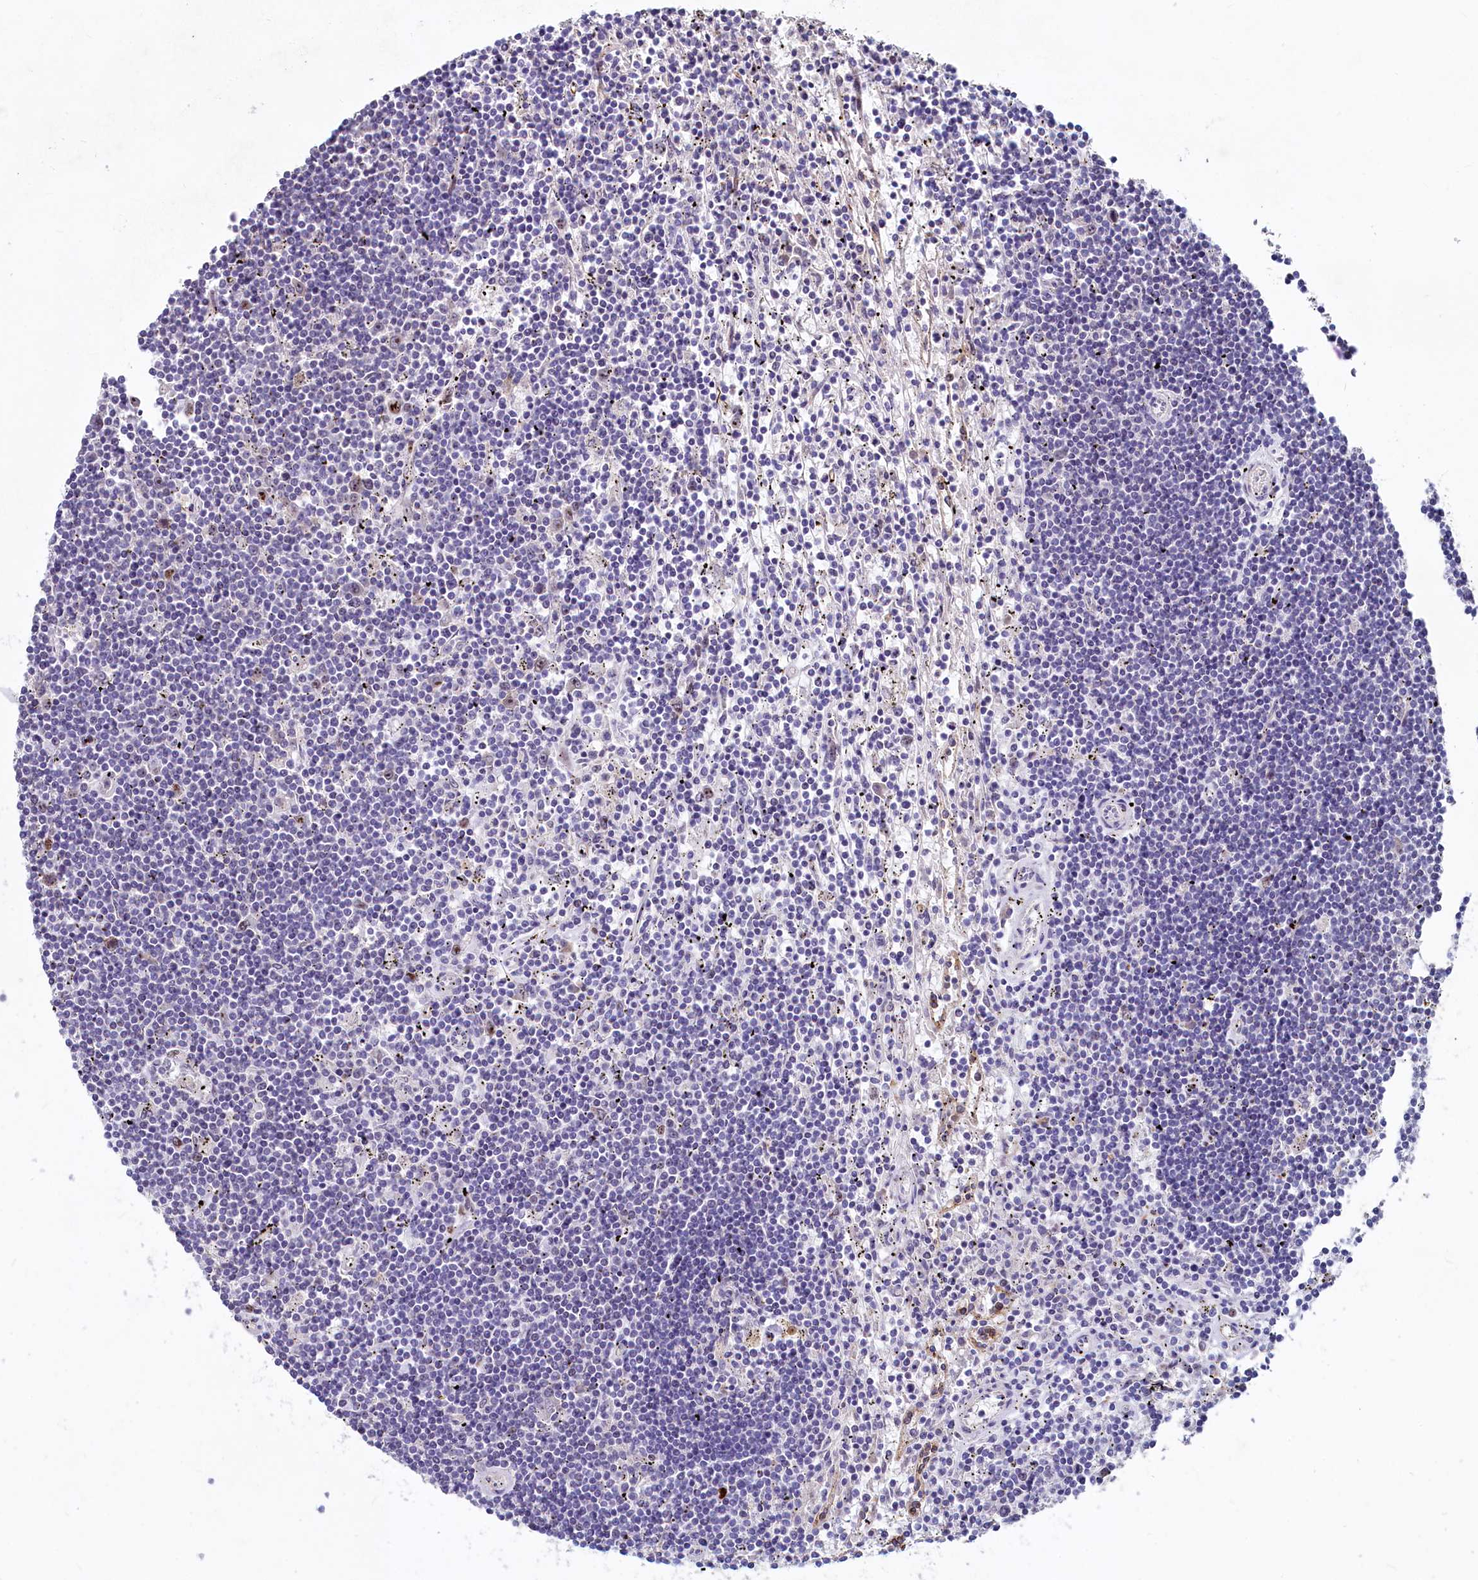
{"staining": {"intensity": "negative", "quantity": "none", "location": "none"}, "tissue": "lymphoma", "cell_type": "Tumor cells", "image_type": "cancer", "snomed": [{"axis": "morphology", "description": "Malignant lymphoma, non-Hodgkin's type, Low grade"}, {"axis": "topography", "description": "Spleen"}], "caption": "This is a photomicrograph of immunohistochemistry staining of low-grade malignant lymphoma, non-Hodgkin's type, which shows no expression in tumor cells.", "gene": "ASXL3", "patient": {"sex": "male", "age": 76}}